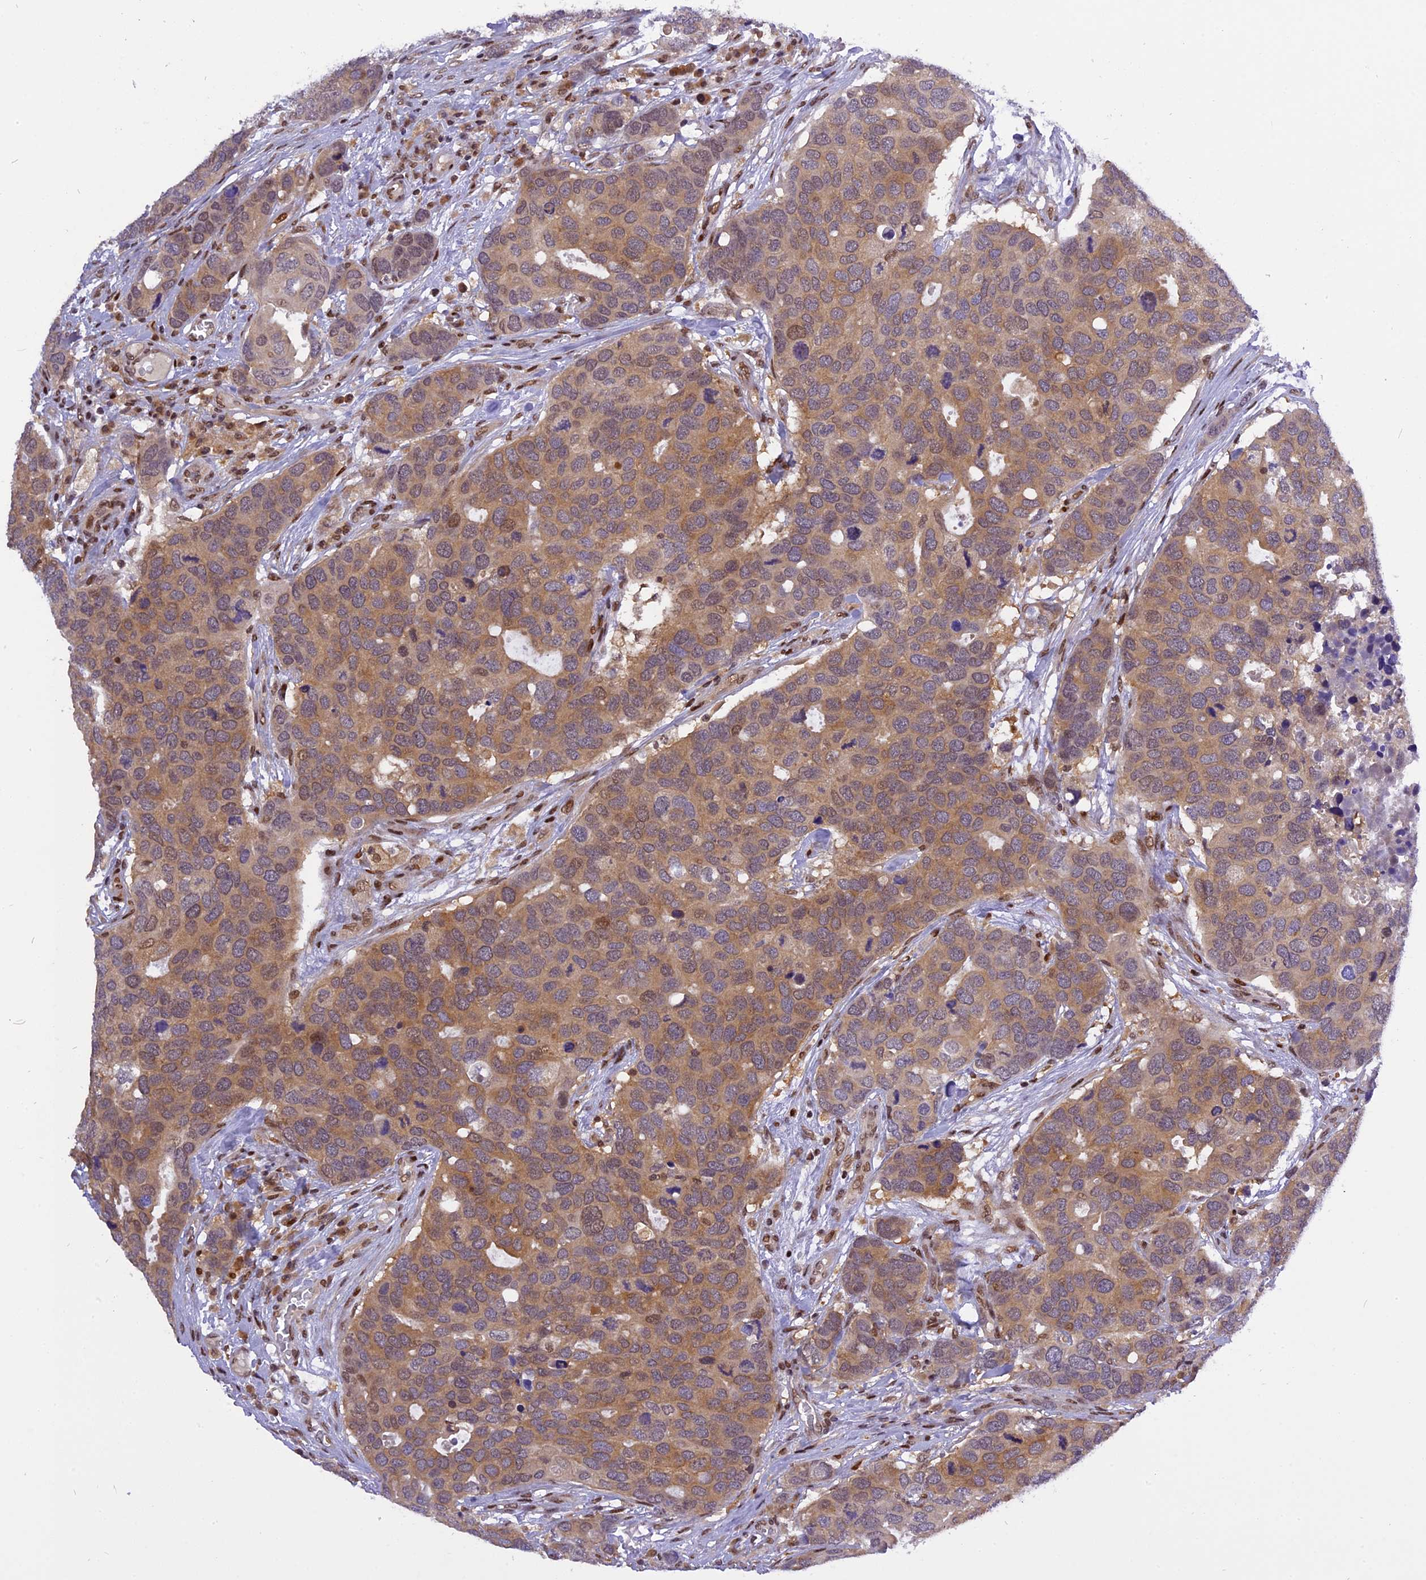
{"staining": {"intensity": "moderate", "quantity": ">75%", "location": "cytoplasmic/membranous,nuclear"}, "tissue": "breast cancer", "cell_type": "Tumor cells", "image_type": "cancer", "snomed": [{"axis": "morphology", "description": "Duct carcinoma"}, {"axis": "topography", "description": "Breast"}], "caption": "Immunohistochemical staining of breast cancer reveals medium levels of moderate cytoplasmic/membranous and nuclear protein staining in approximately >75% of tumor cells.", "gene": "RABGGTA", "patient": {"sex": "female", "age": 83}}